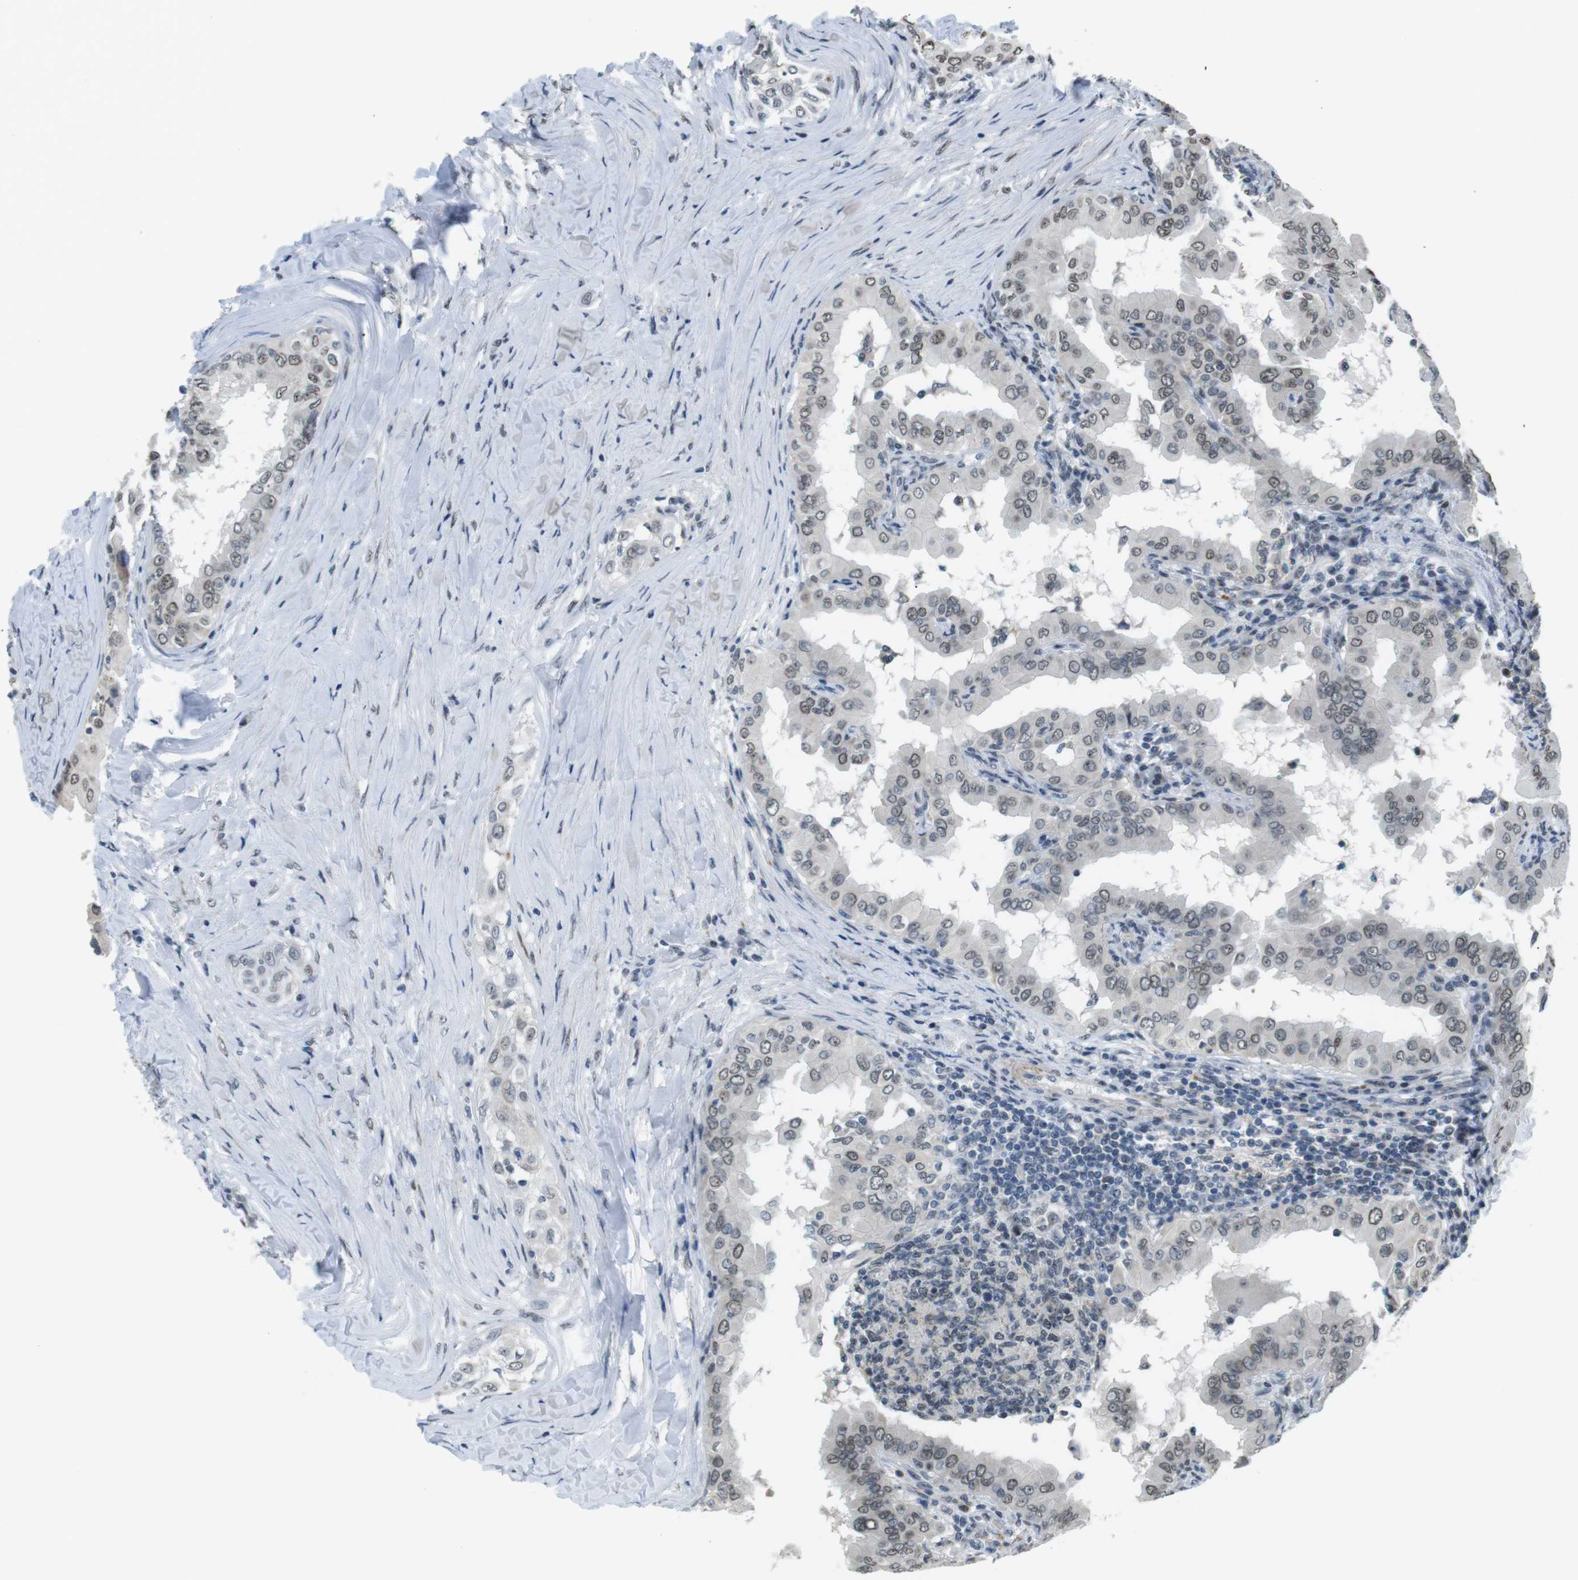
{"staining": {"intensity": "weak", "quantity": "25%-75%", "location": "nuclear"}, "tissue": "thyroid cancer", "cell_type": "Tumor cells", "image_type": "cancer", "snomed": [{"axis": "morphology", "description": "Papillary adenocarcinoma, NOS"}, {"axis": "topography", "description": "Thyroid gland"}], "caption": "Human thyroid cancer (papillary adenocarcinoma) stained with a protein marker exhibits weak staining in tumor cells.", "gene": "USP7", "patient": {"sex": "male", "age": 33}}